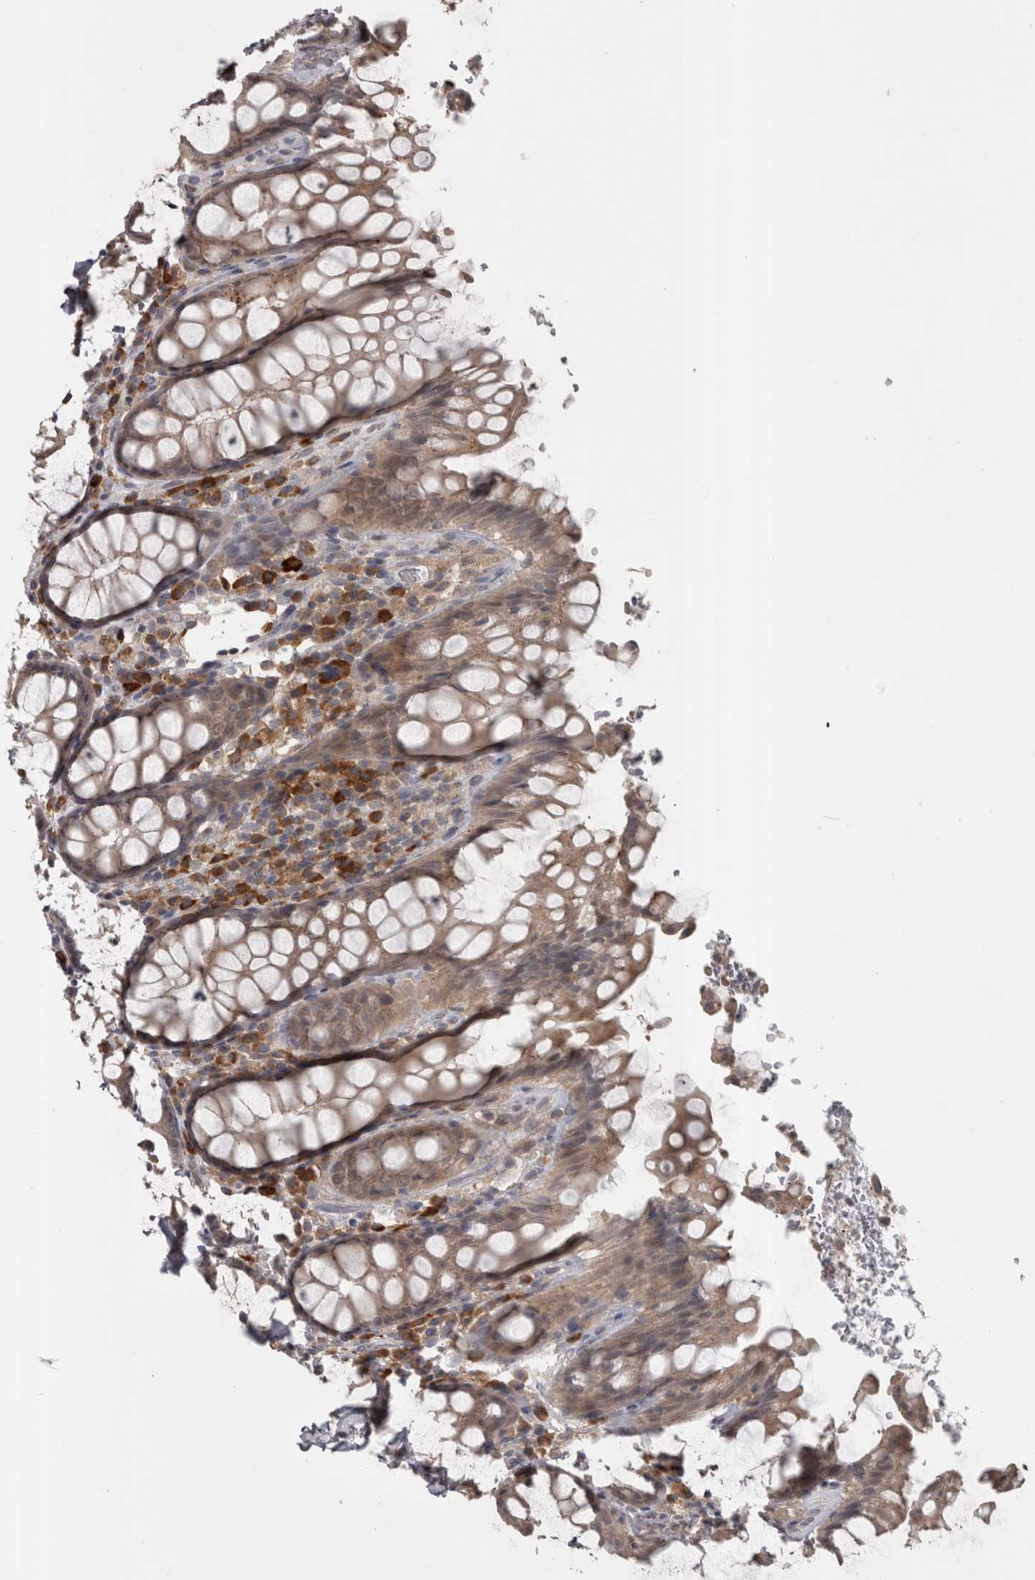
{"staining": {"intensity": "weak", "quantity": ">75%", "location": "cytoplasmic/membranous"}, "tissue": "rectum", "cell_type": "Glandular cells", "image_type": "normal", "snomed": [{"axis": "morphology", "description": "Normal tissue, NOS"}, {"axis": "topography", "description": "Rectum"}], "caption": "Immunohistochemical staining of normal human rectum reveals weak cytoplasmic/membranous protein staining in approximately >75% of glandular cells.", "gene": "SLCO5A1", "patient": {"sex": "male", "age": 64}}